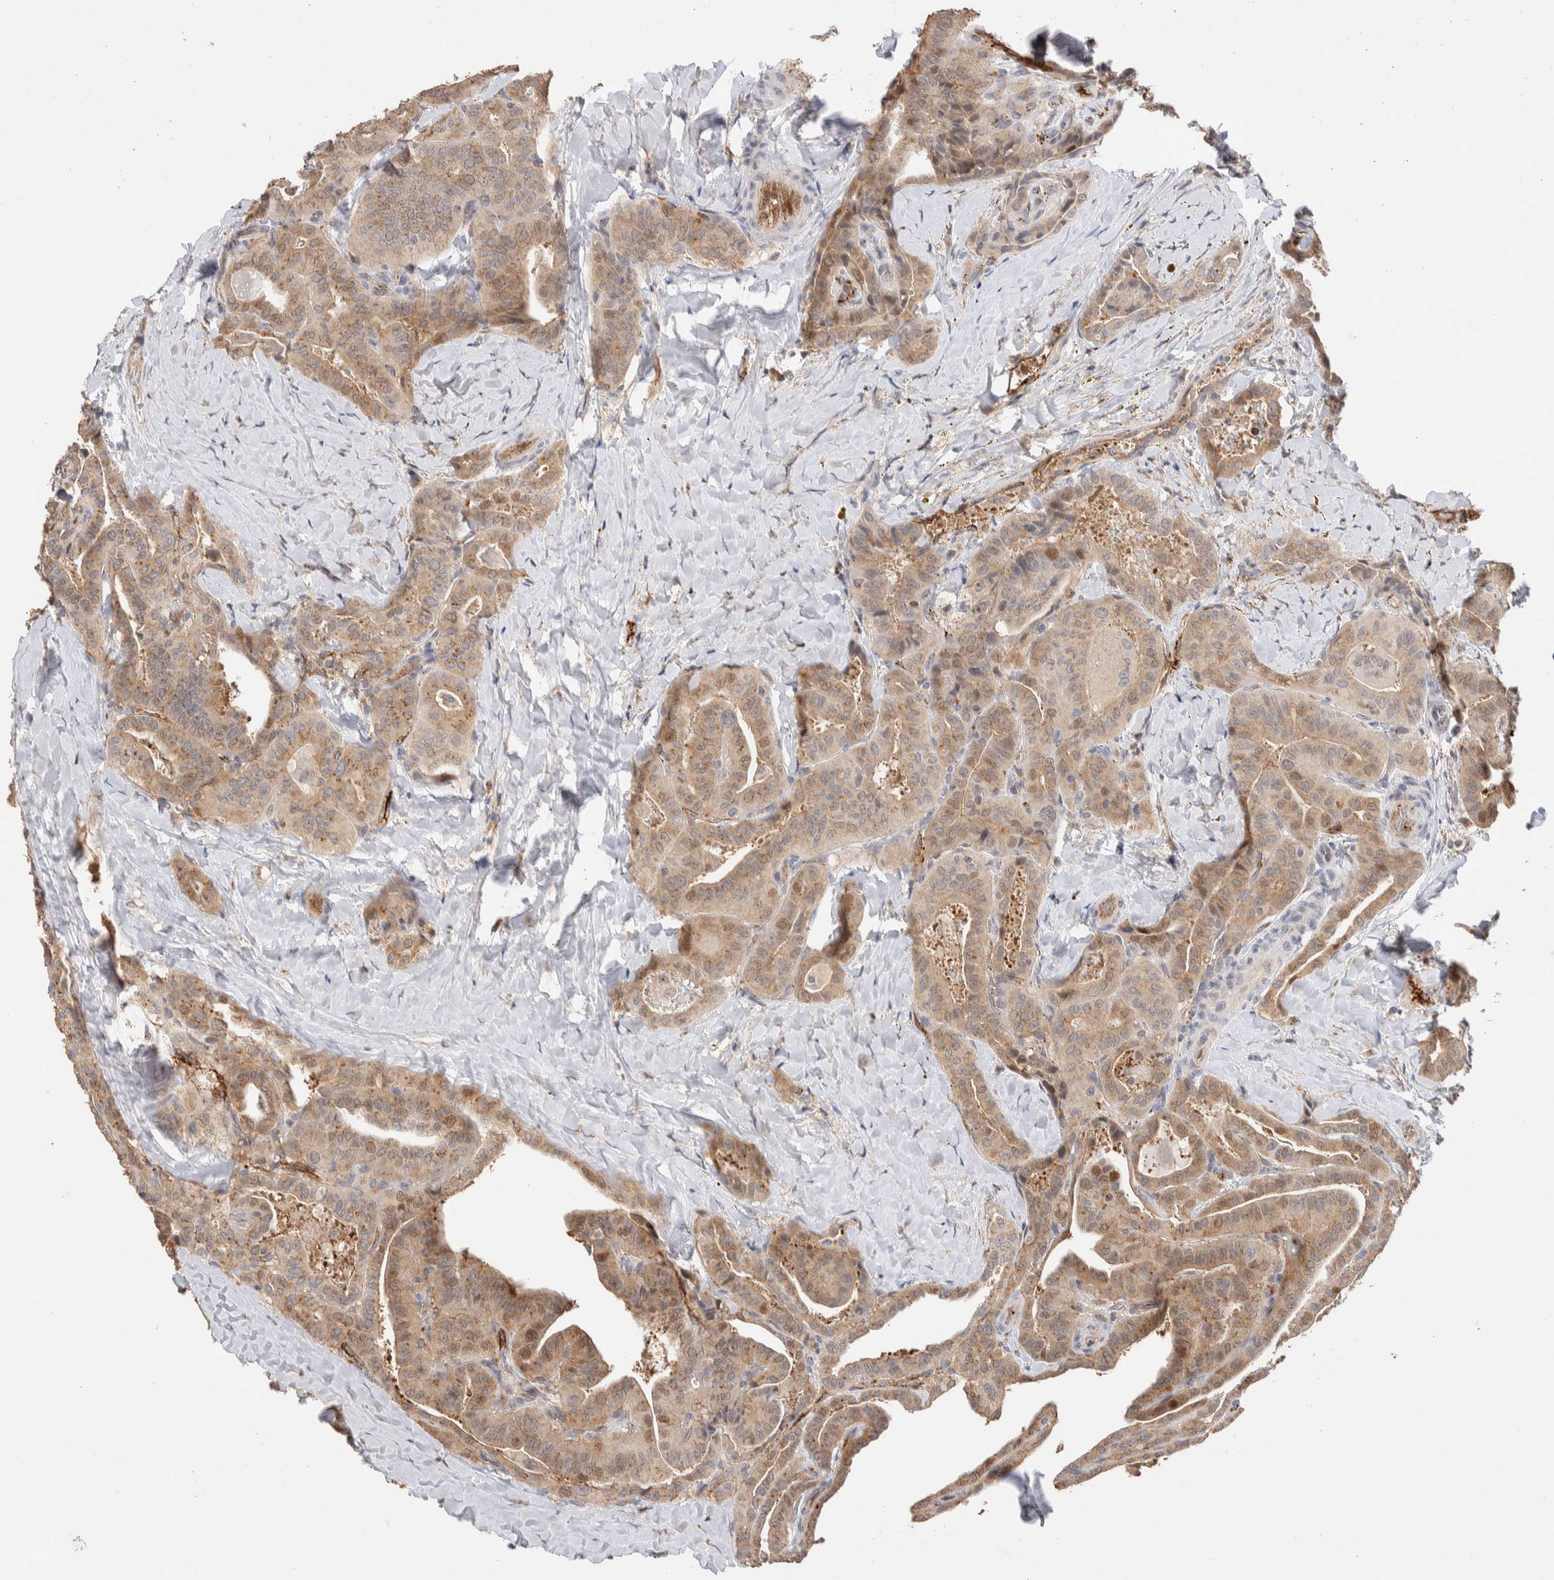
{"staining": {"intensity": "moderate", "quantity": ">75%", "location": "cytoplasmic/membranous,nuclear"}, "tissue": "thyroid cancer", "cell_type": "Tumor cells", "image_type": "cancer", "snomed": [{"axis": "morphology", "description": "Papillary adenocarcinoma, NOS"}, {"axis": "topography", "description": "Thyroid gland"}], "caption": "An immunohistochemistry (IHC) photomicrograph of neoplastic tissue is shown. Protein staining in brown highlights moderate cytoplasmic/membranous and nuclear positivity in papillary adenocarcinoma (thyroid) within tumor cells.", "gene": "NSMAF", "patient": {"sex": "male", "age": 77}}